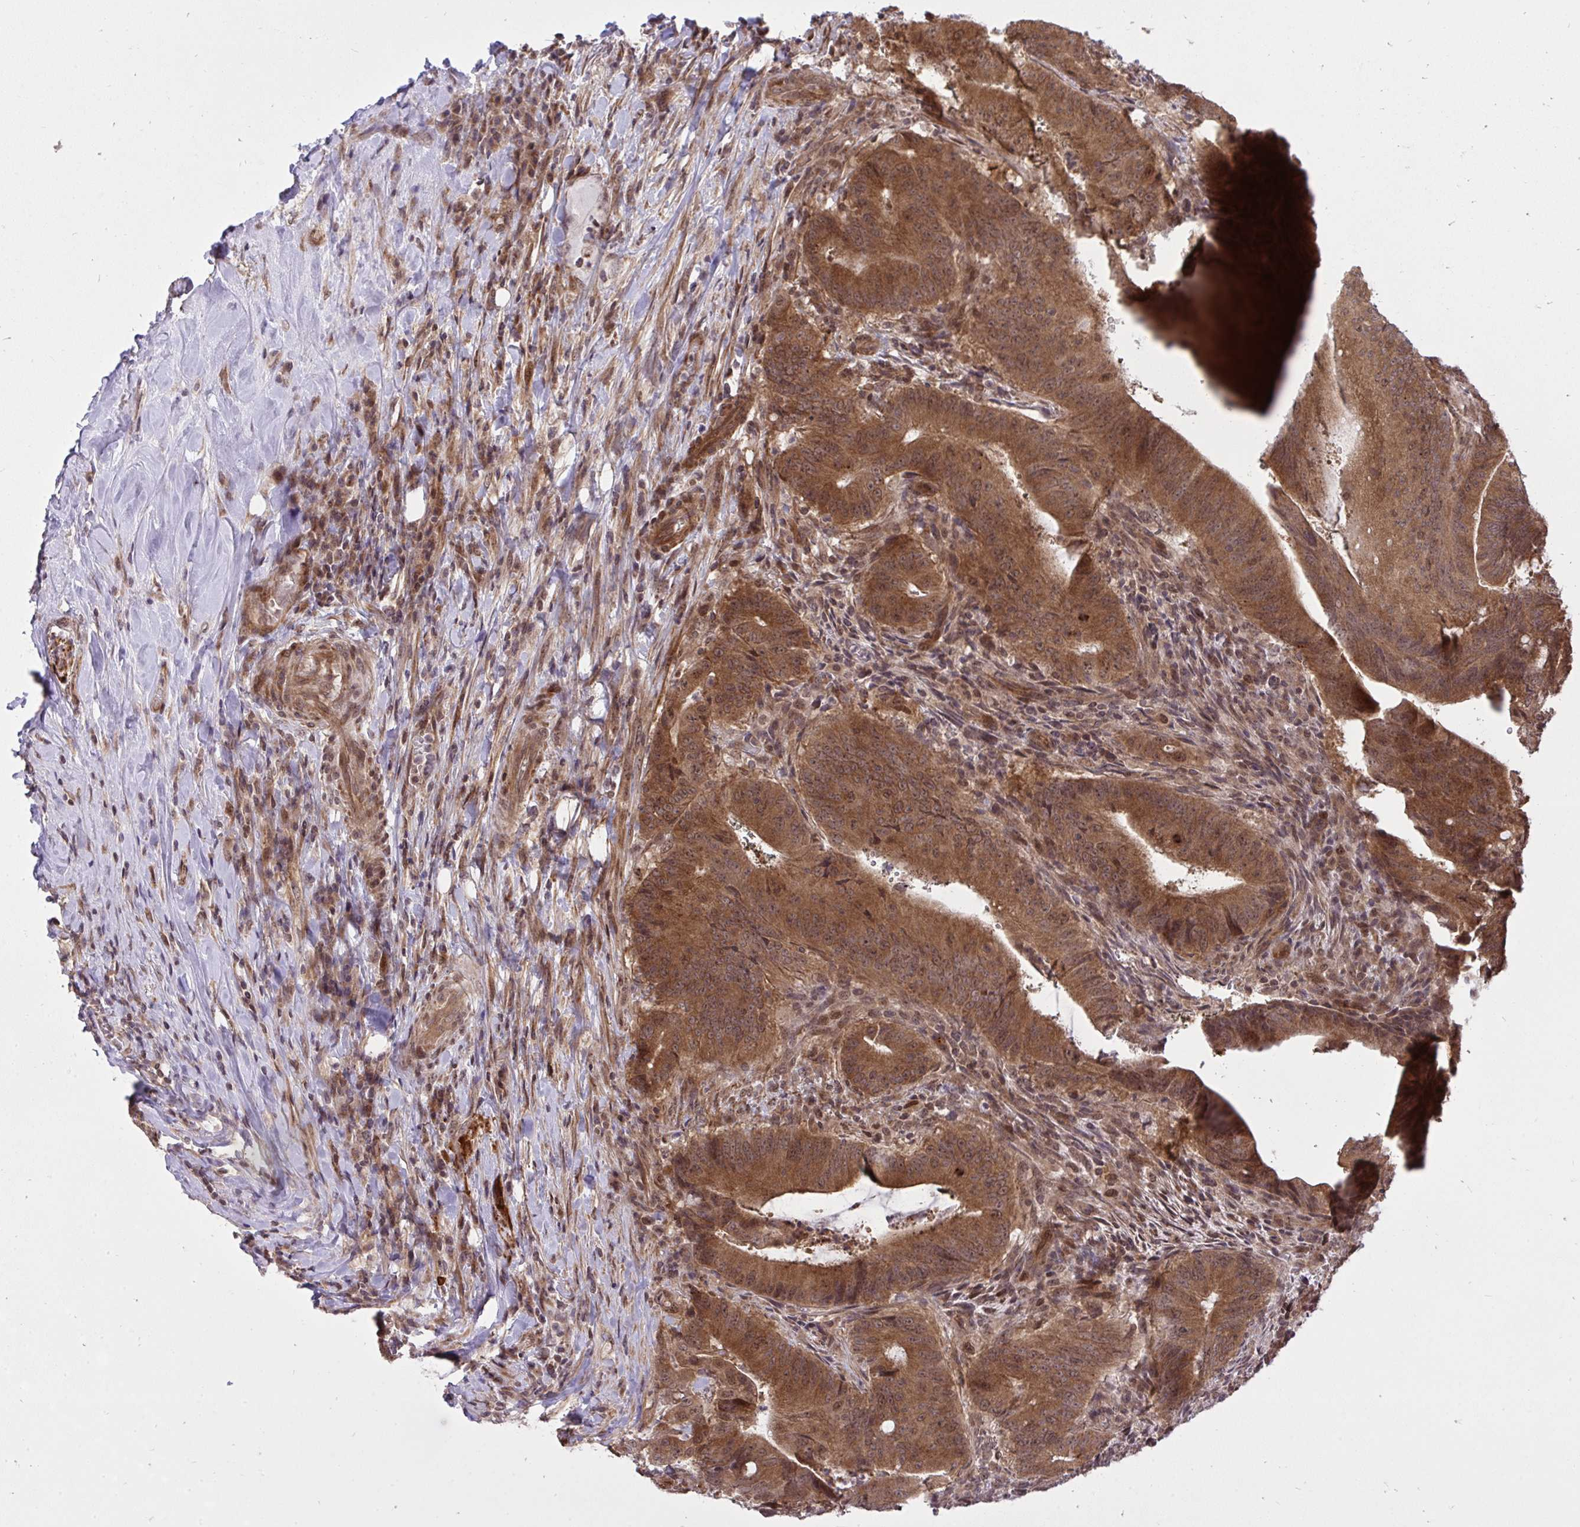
{"staining": {"intensity": "moderate", "quantity": ">75%", "location": "cytoplasmic/membranous"}, "tissue": "colorectal cancer", "cell_type": "Tumor cells", "image_type": "cancer", "snomed": [{"axis": "morphology", "description": "Adenocarcinoma, NOS"}, {"axis": "topography", "description": "Colon"}], "caption": "Protein staining by immunohistochemistry demonstrates moderate cytoplasmic/membranous expression in approximately >75% of tumor cells in colorectal cancer (adenocarcinoma).", "gene": "ERI1", "patient": {"sex": "female", "age": 43}}